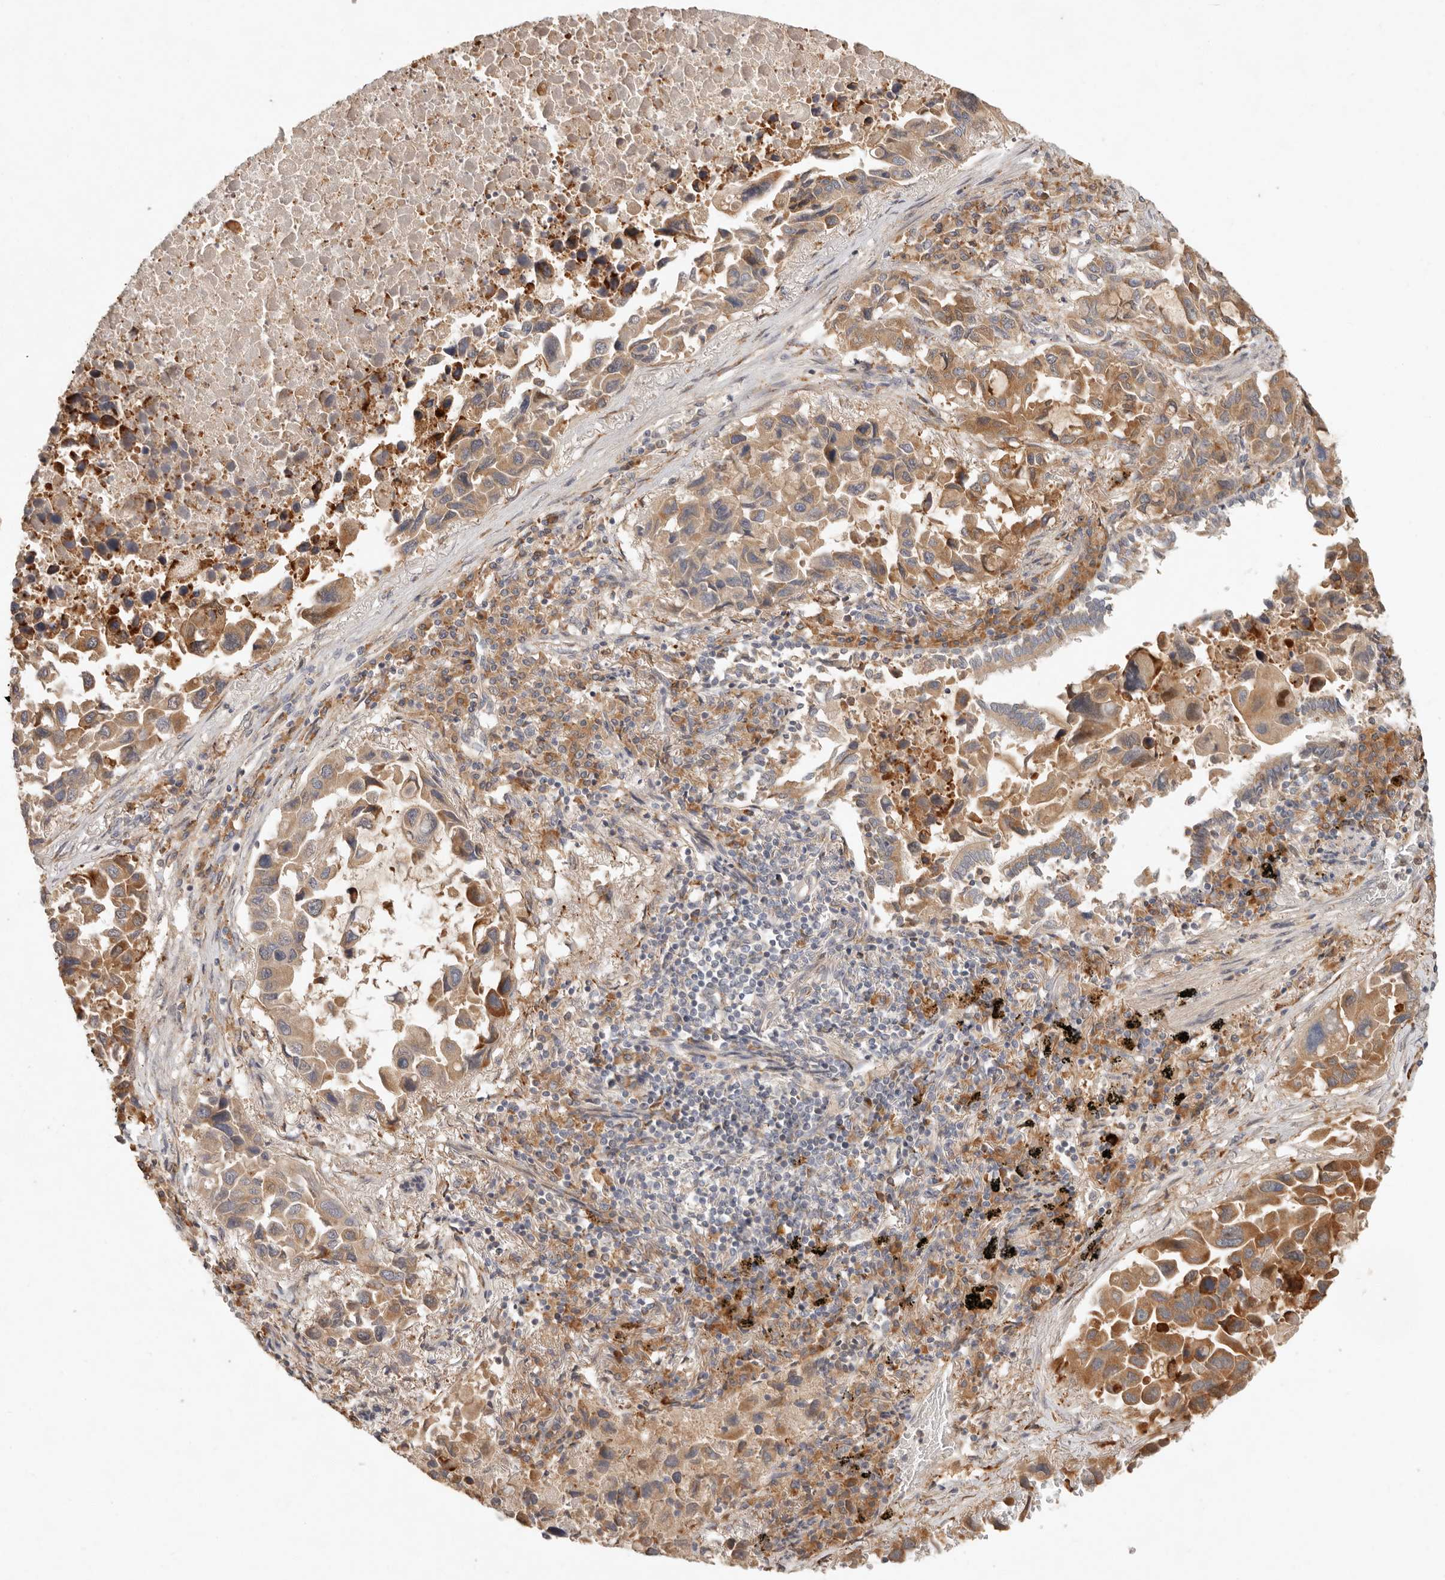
{"staining": {"intensity": "moderate", "quantity": ">75%", "location": "cytoplasmic/membranous"}, "tissue": "lung cancer", "cell_type": "Tumor cells", "image_type": "cancer", "snomed": [{"axis": "morphology", "description": "Adenocarcinoma, NOS"}, {"axis": "topography", "description": "Lung"}], "caption": "There is medium levels of moderate cytoplasmic/membranous expression in tumor cells of lung adenocarcinoma, as demonstrated by immunohistochemical staining (brown color).", "gene": "ARHGEF10L", "patient": {"sex": "male", "age": 64}}